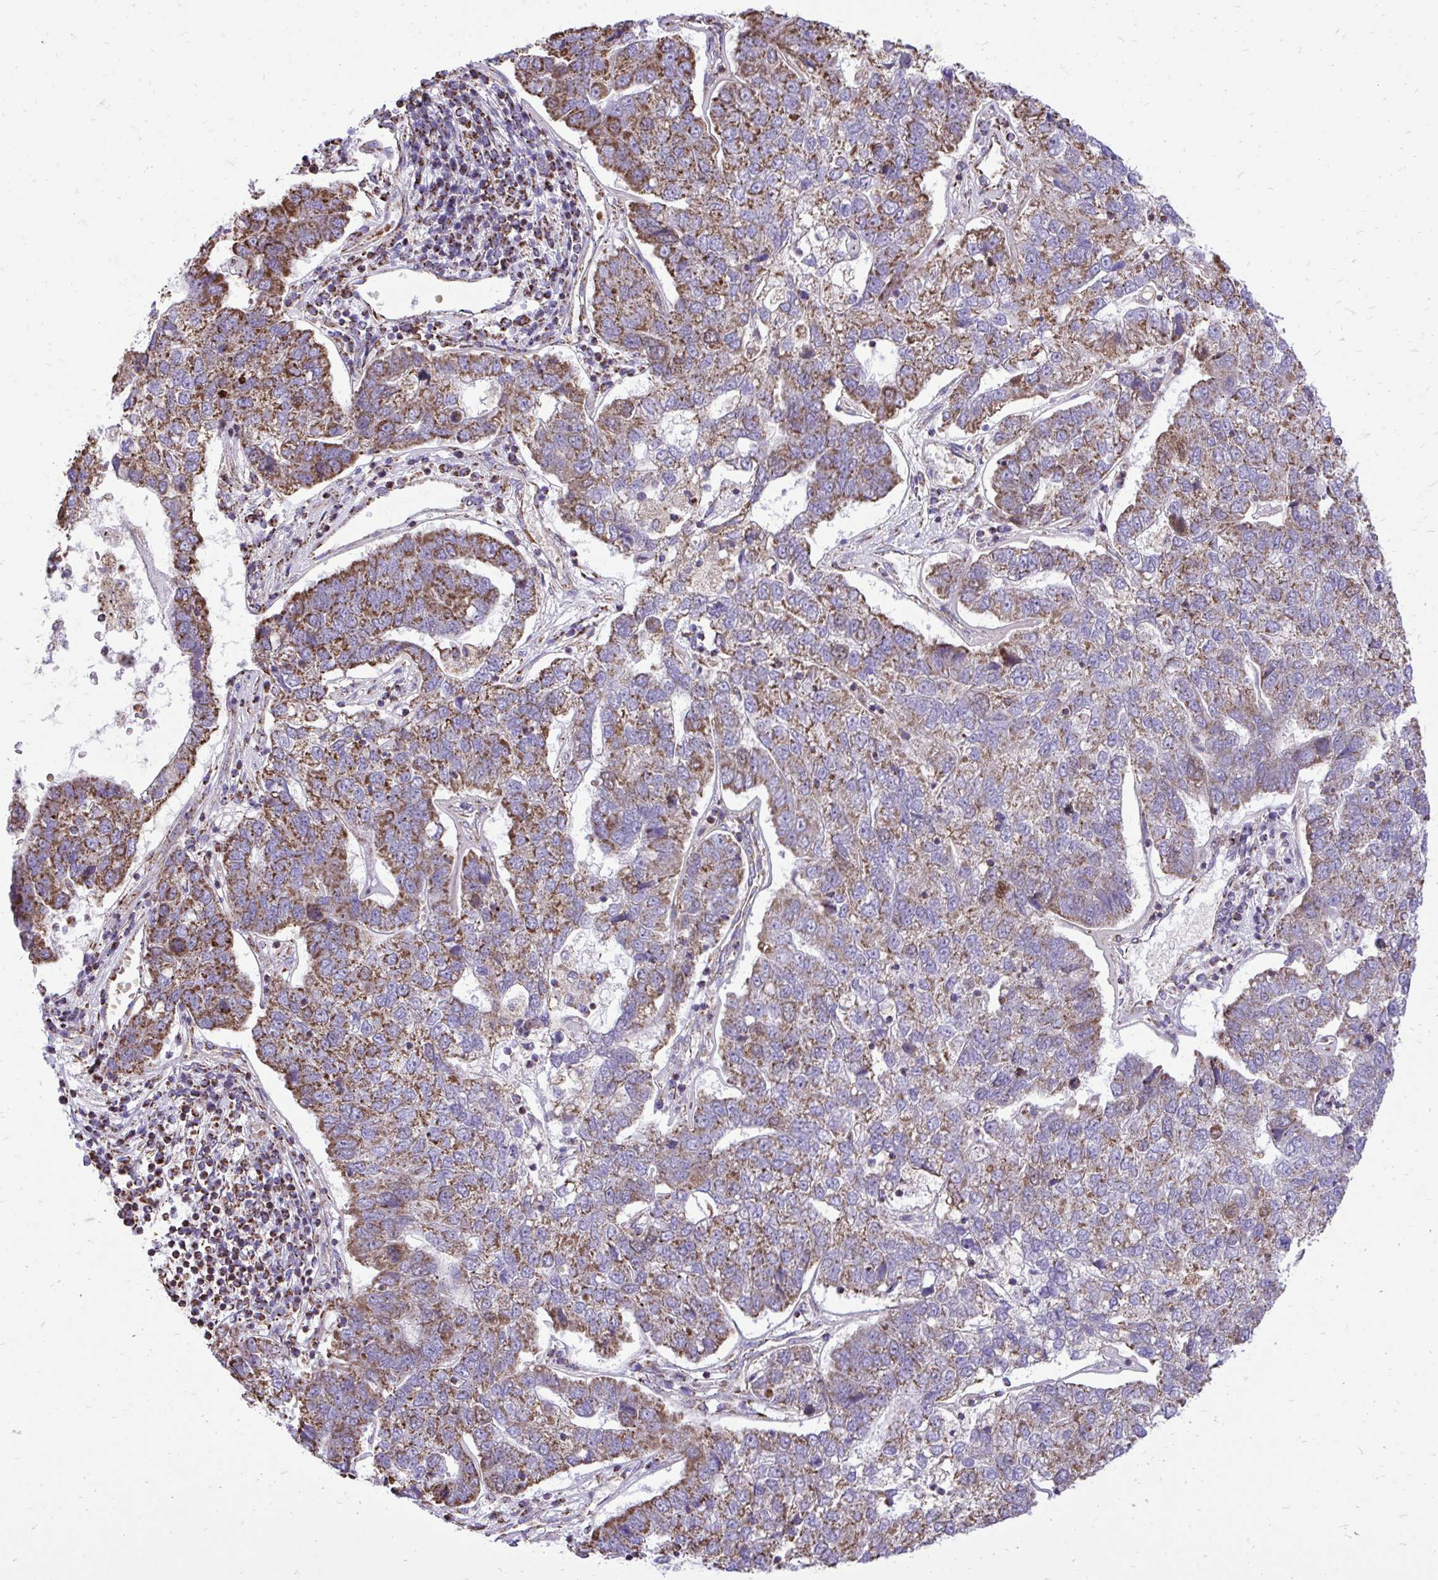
{"staining": {"intensity": "moderate", "quantity": ">75%", "location": "cytoplasmic/membranous"}, "tissue": "pancreatic cancer", "cell_type": "Tumor cells", "image_type": "cancer", "snomed": [{"axis": "morphology", "description": "Adenocarcinoma, NOS"}, {"axis": "topography", "description": "Pancreas"}], "caption": "This is an image of immunohistochemistry (IHC) staining of pancreatic cancer, which shows moderate staining in the cytoplasmic/membranous of tumor cells.", "gene": "UBE2C", "patient": {"sex": "female", "age": 61}}